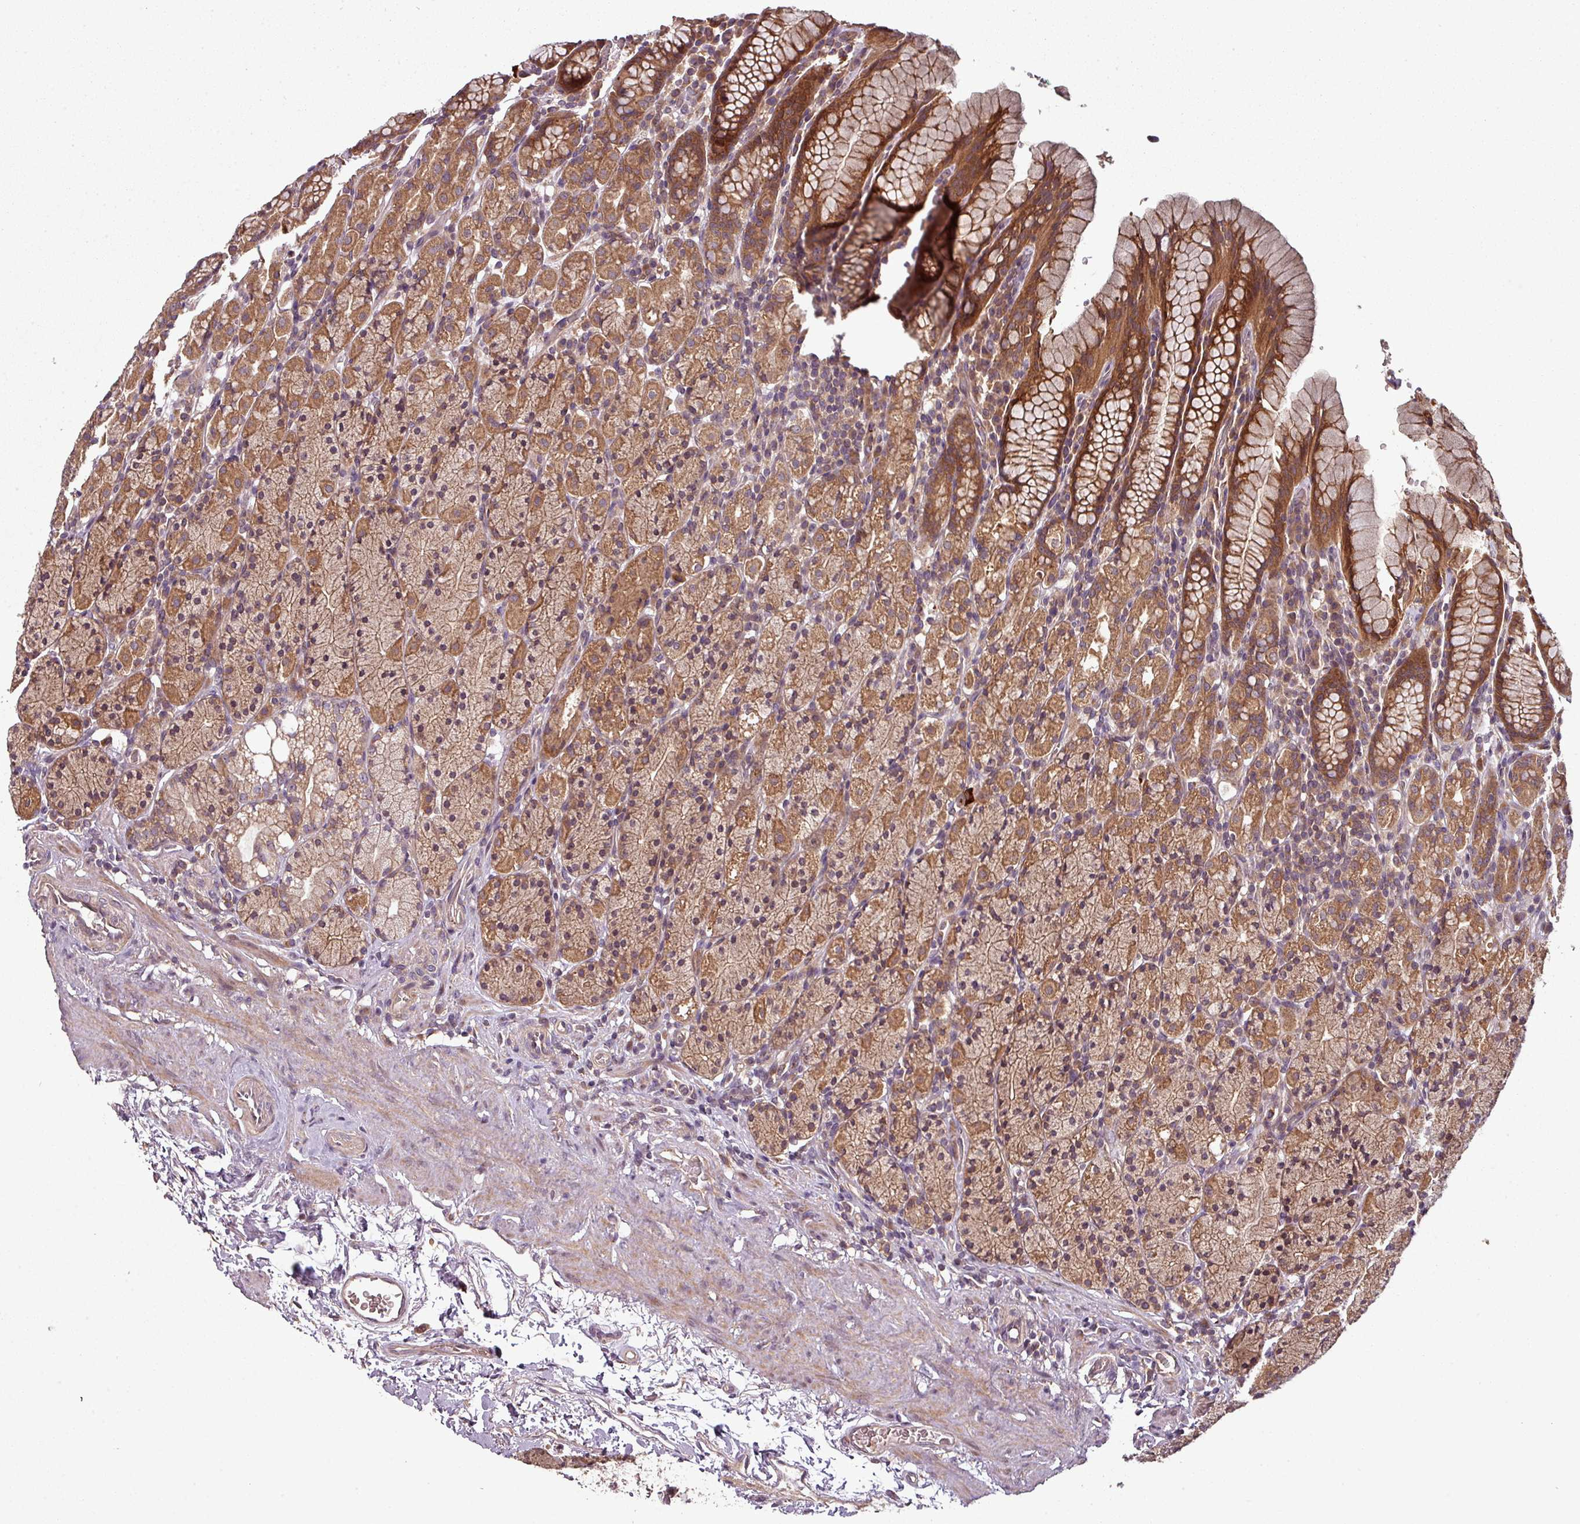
{"staining": {"intensity": "strong", "quantity": ">75%", "location": "cytoplasmic/membranous"}, "tissue": "stomach", "cell_type": "Glandular cells", "image_type": "normal", "snomed": [{"axis": "morphology", "description": "Normal tissue, NOS"}, {"axis": "topography", "description": "Stomach, upper"}, {"axis": "topography", "description": "Stomach"}], "caption": "Unremarkable stomach was stained to show a protein in brown. There is high levels of strong cytoplasmic/membranous expression in about >75% of glandular cells.", "gene": "GSKIP", "patient": {"sex": "male", "age": 62}}